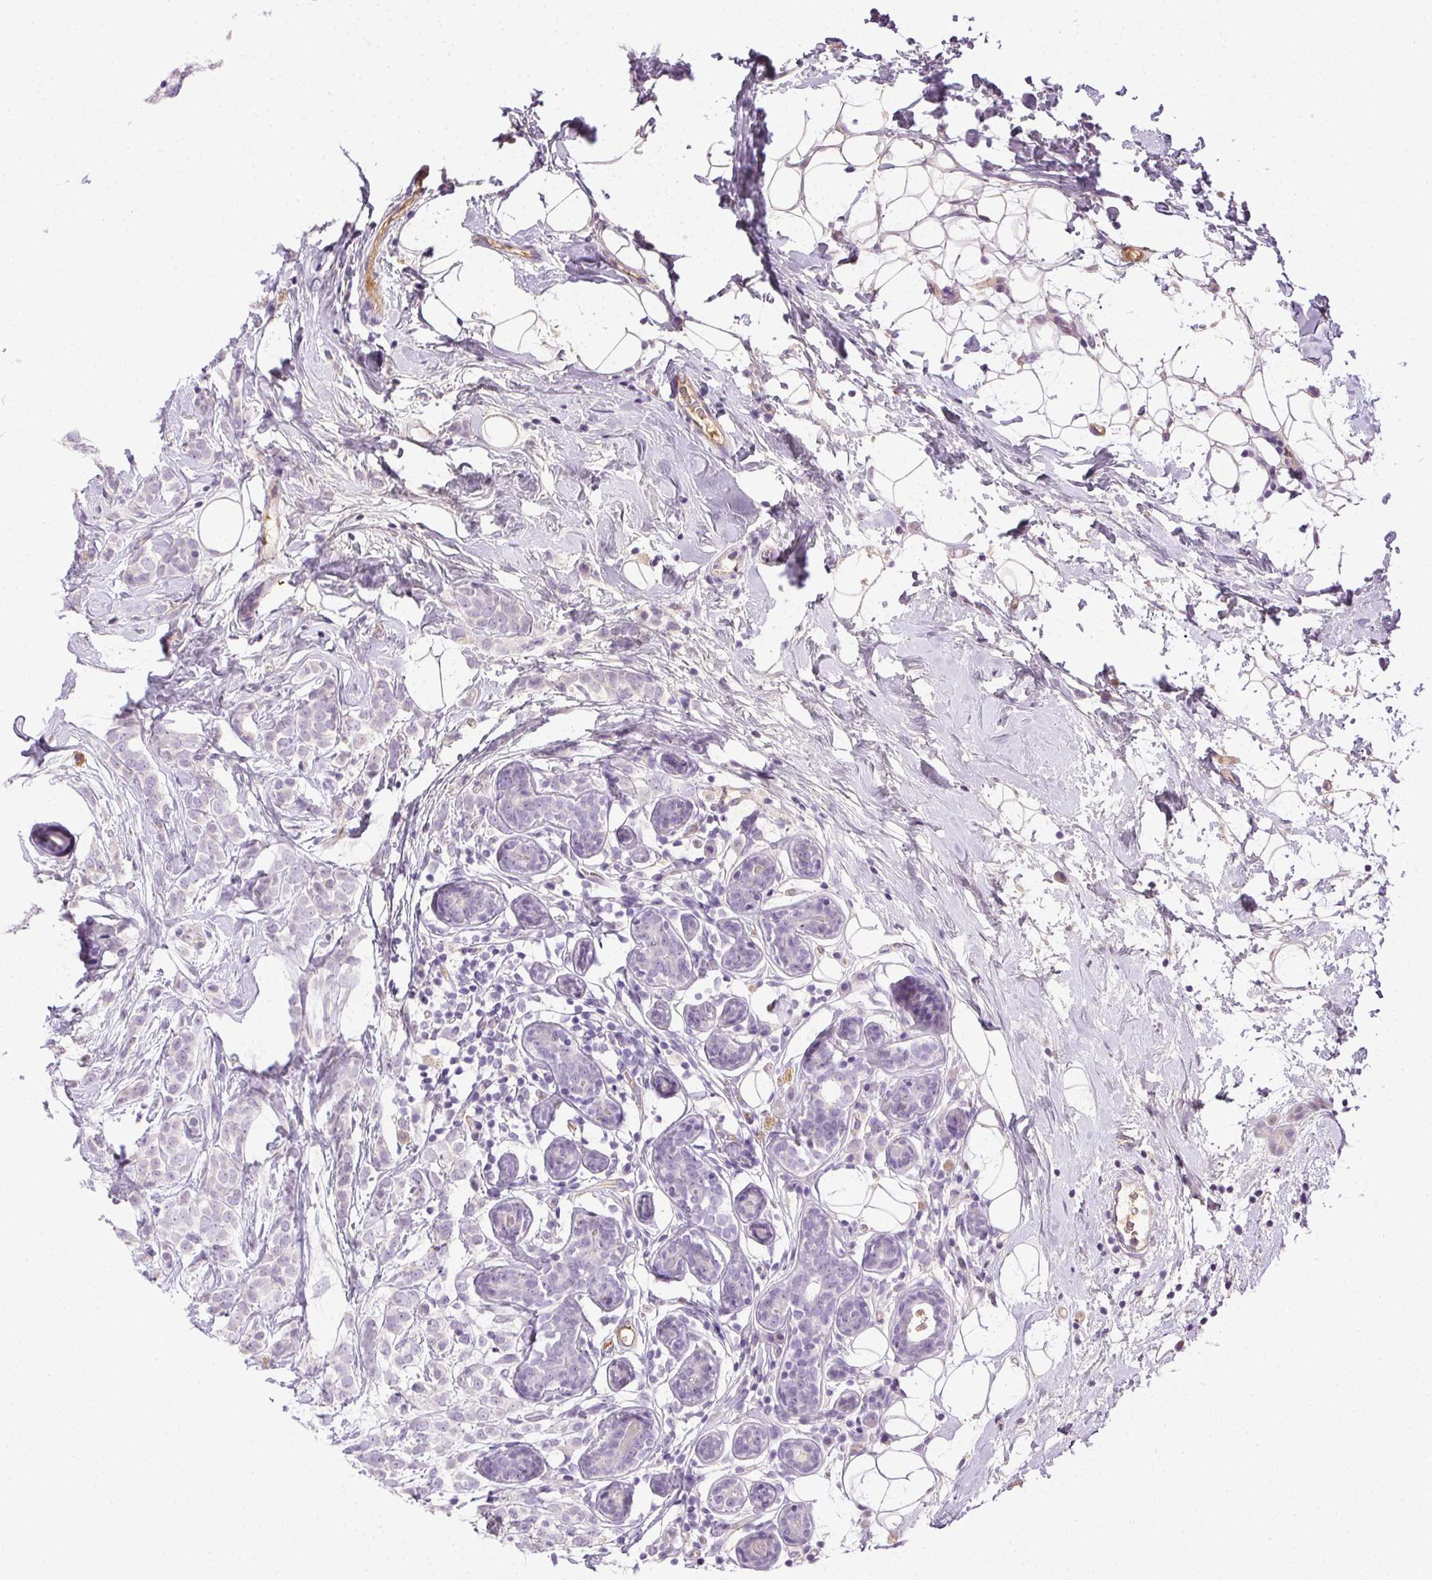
{"staining": {"intensity": "negative", "quantity": "none", "location": "none"}, "tissue": "breast cancer", "cell_type": "Tumor cells", "image_type": "cancer", "snomed": [{"axis": "morphology", "description": "Lobular carcinoma"}, {"axis": "topography", "description": "Breast"}], "caption": "DAB (3,3'-diaminobenzidine) immunohistochemical staining of breast cancer (lobular carcinoma) reveals no significant staining in tumor cells.", "gene": "BPIFB2", "patient": {"sex": "female", "age": 49}}